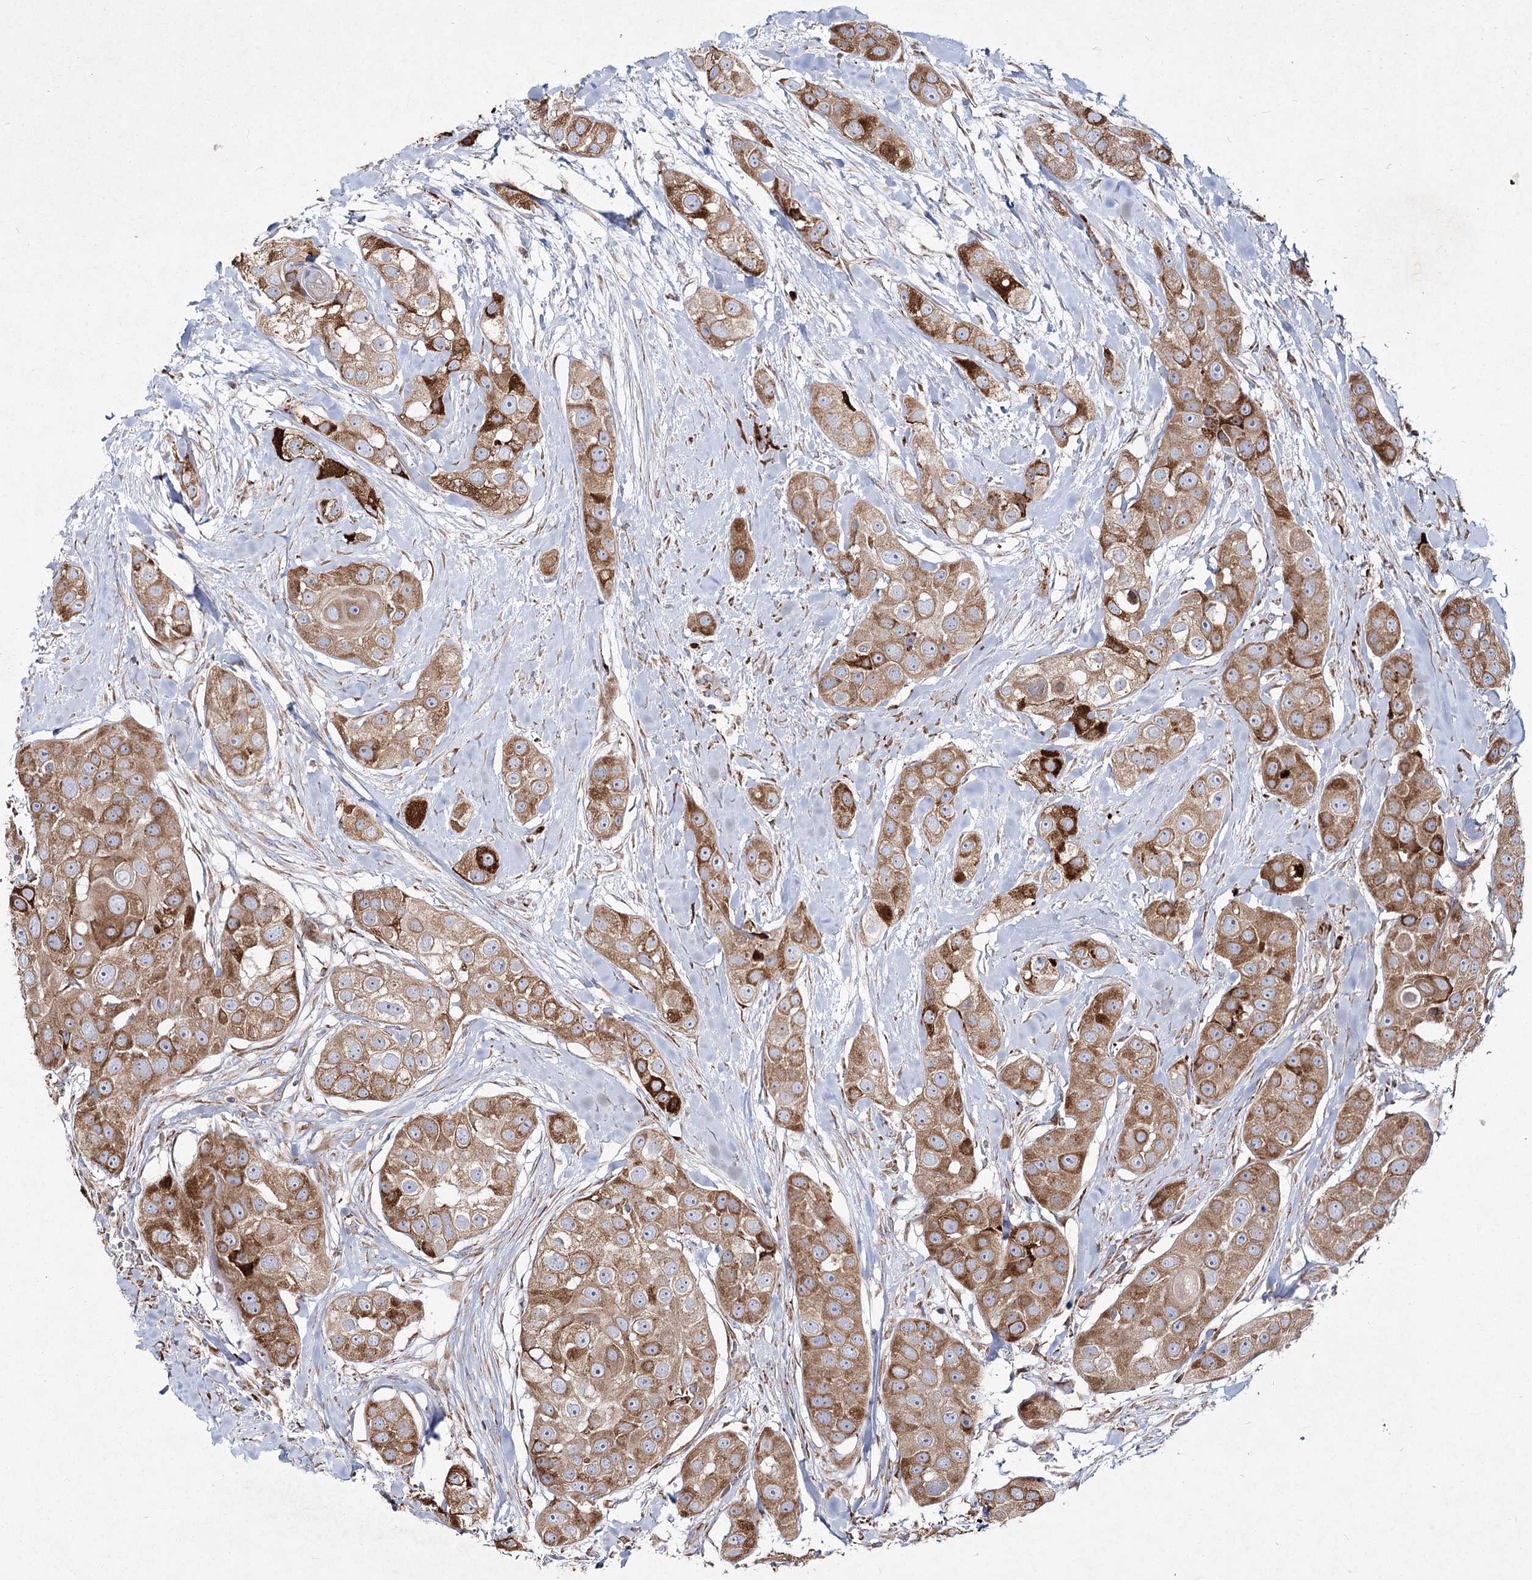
{"staining": {"intensity": "strong", "quantity": ">75%", "location": "cytoplasmic/membranous"}, "tissue": "head and neck cancer", "cell_type": "Tumor cells", "image_type": "cancer", "snomed": [{"axis": "morphology", "description": "Normal tissue, NOS"}, {"axis": "morphology", "description": "Squamous cell carcinoma, NOS"}, {"axis": "topography", "description": "Skeletal muscle"}, {"axis": "topography", "description": "Head-Neck"}], "caption": "Strong cytoplasmic/membranous expression for a protein is identified in about >75% of tumor cells of head and neck squamous cell carcinoma using immunohistochemistry (IHC).", "gene": "NHLRC2", "patient": {"sex": "male", "age": 51}}